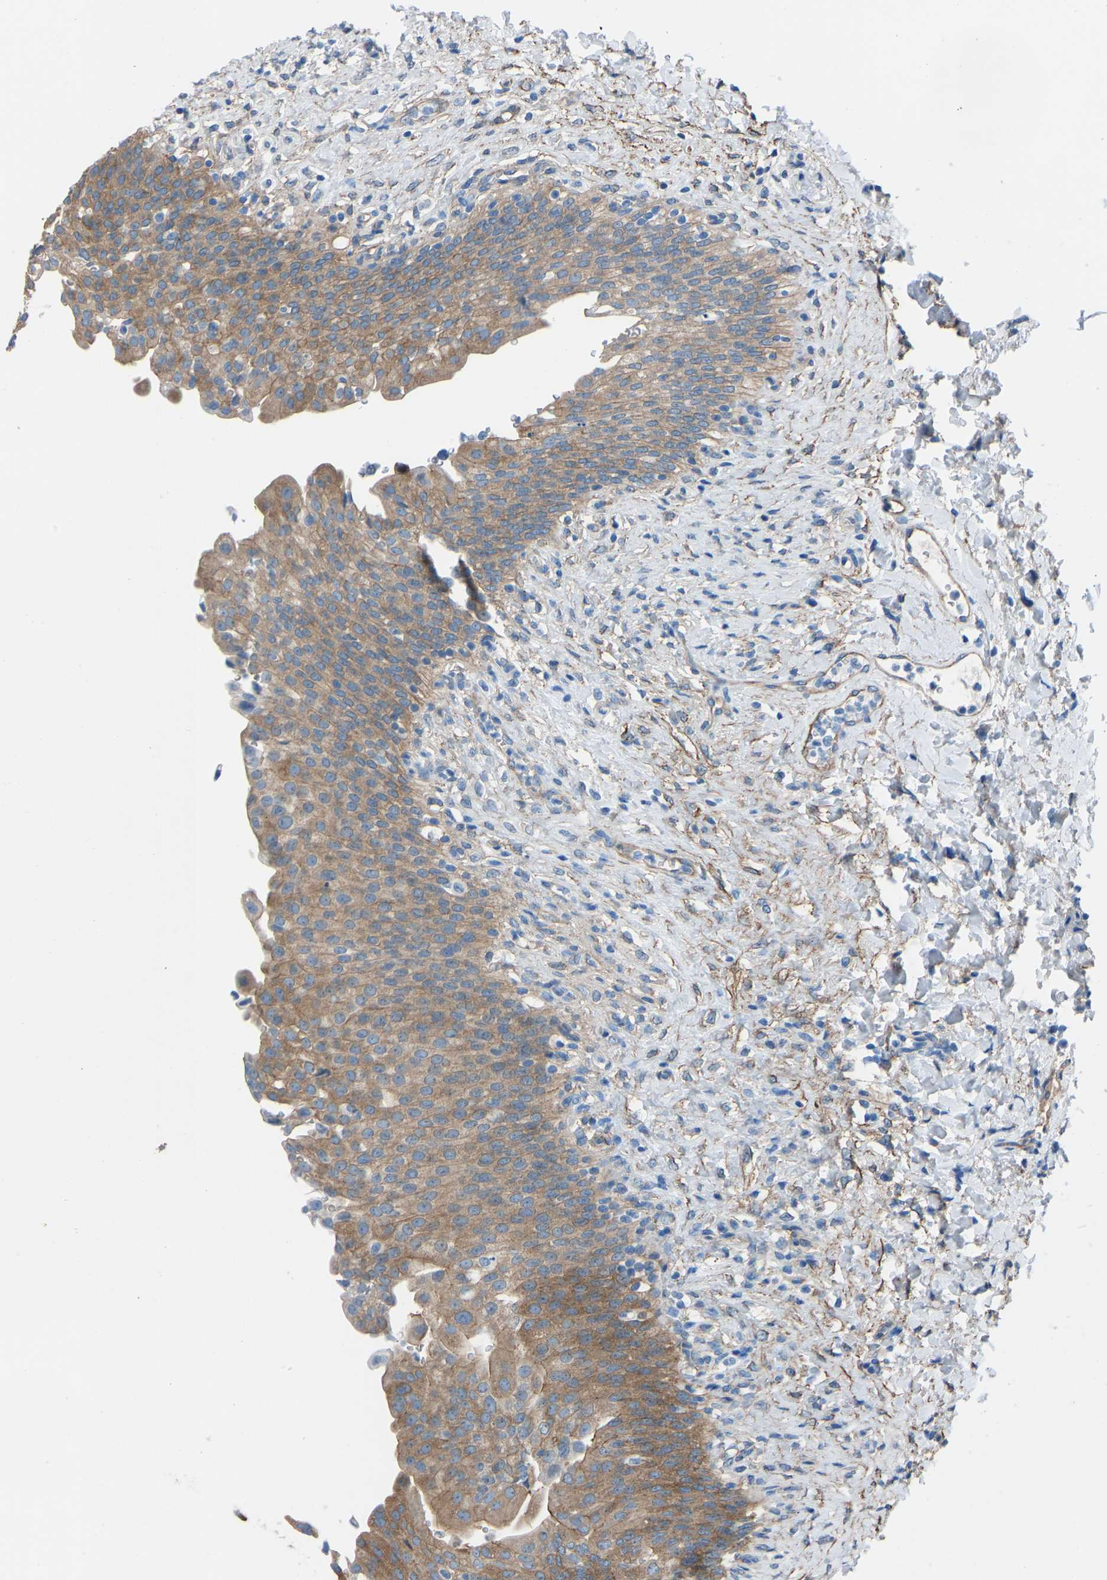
{"staining": {"intensity": "moderate", "quantity": ">75%", "location": "cytoplasmic/membranous"}, "tissue": "urinary bladder", "cell_type": "Urothelial cells", "image_type": "normal", "snomed": [{"axis": "morphology", "description": "Urothelial carcinoma, High grade"}, {"axis": "topography", "description": "Urinary bladder"}], "caption": "The immunohistochemical stain highlights moderate cytoplasmic/membranous staining in urothelial cells of normal urinary bladder. Immunohistochemistry stains the protein in brown and the nuclei are stained blue.", "gene": "MYH10", "patient": {"sex": "male", "age": 46}}